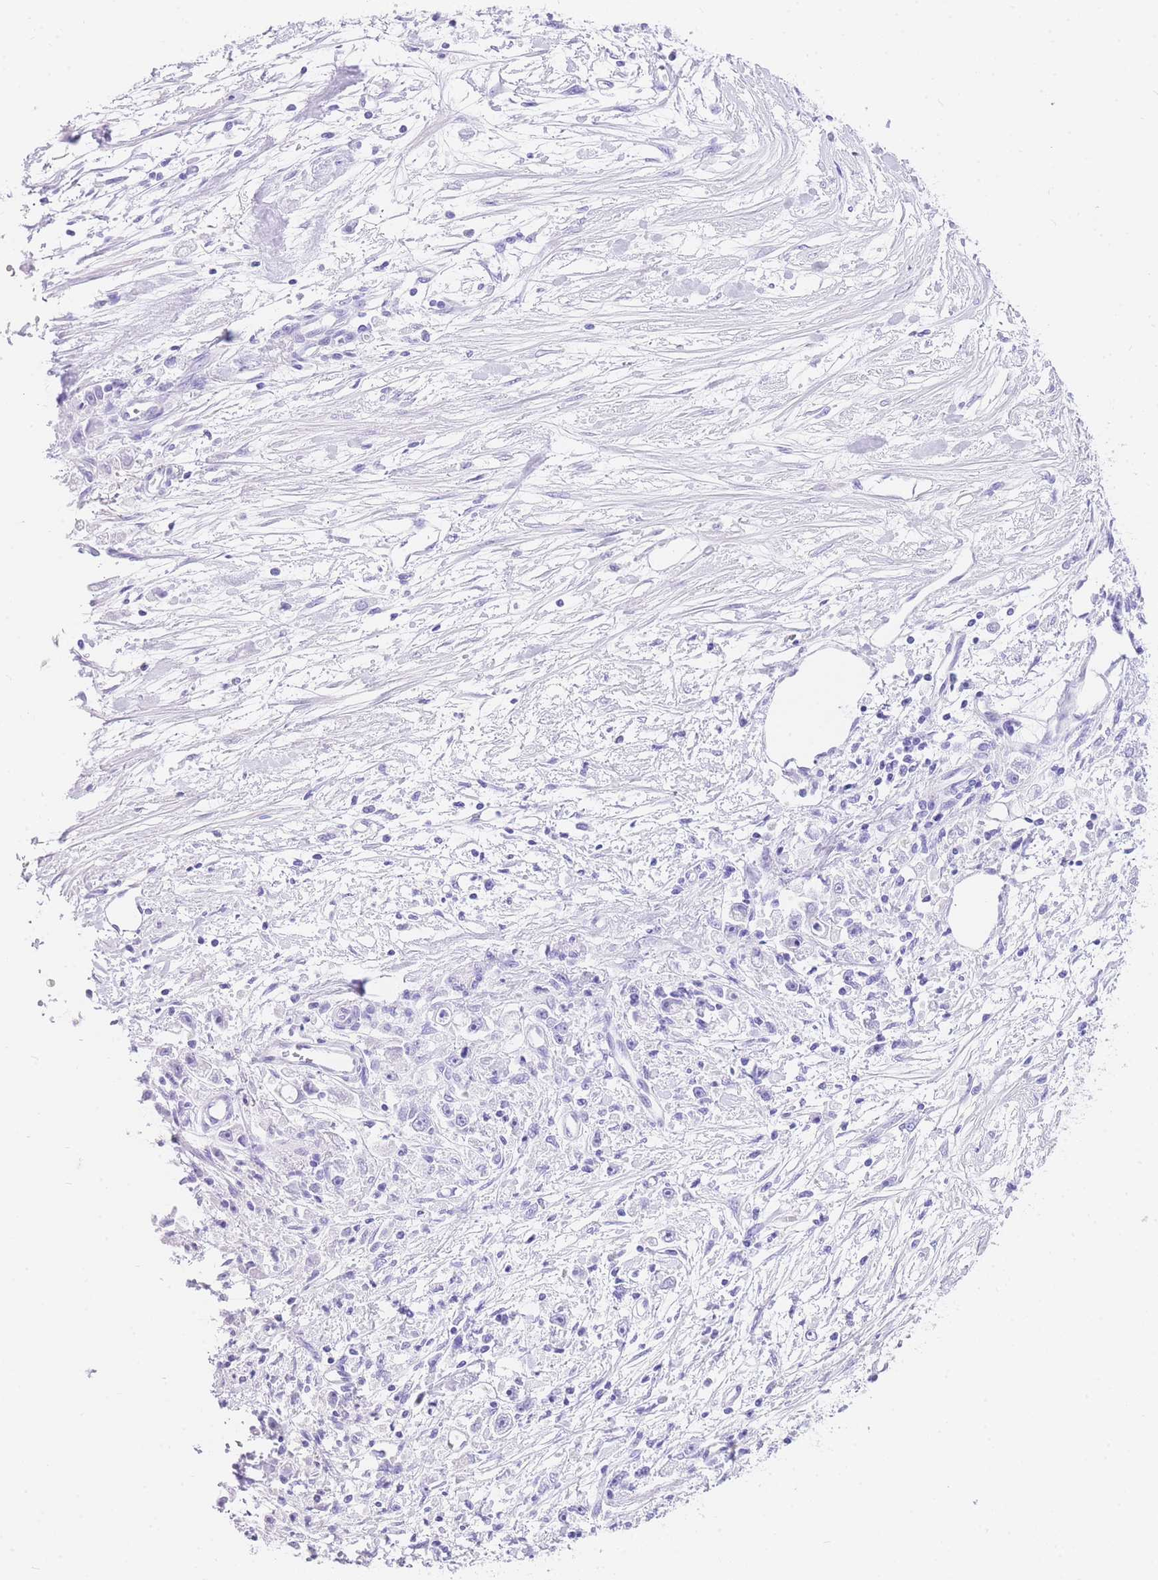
{"staining": {"intensity": "negative", "quantity": "none", "location": "none"}, "tissue": "stomach cancer", "cell_type": "Tumor cells", "image_type": "cancer", "snomed": [{"axis": "morphology", "description": "Adenocarcinoma, NOS"}, {"axis": "topography", "description": "Stomach"}], "caption": "Protein analysis of stomach adenocarcinoma displays no significant expression in tumor cells. The staining is performed using DAB (3,3'-diaminobenzidine) brown chromogen with nuclei counter-stained in using hematoxylin.", "gene": "NKD2", "patient": {"sex": "female", "age": 59}}